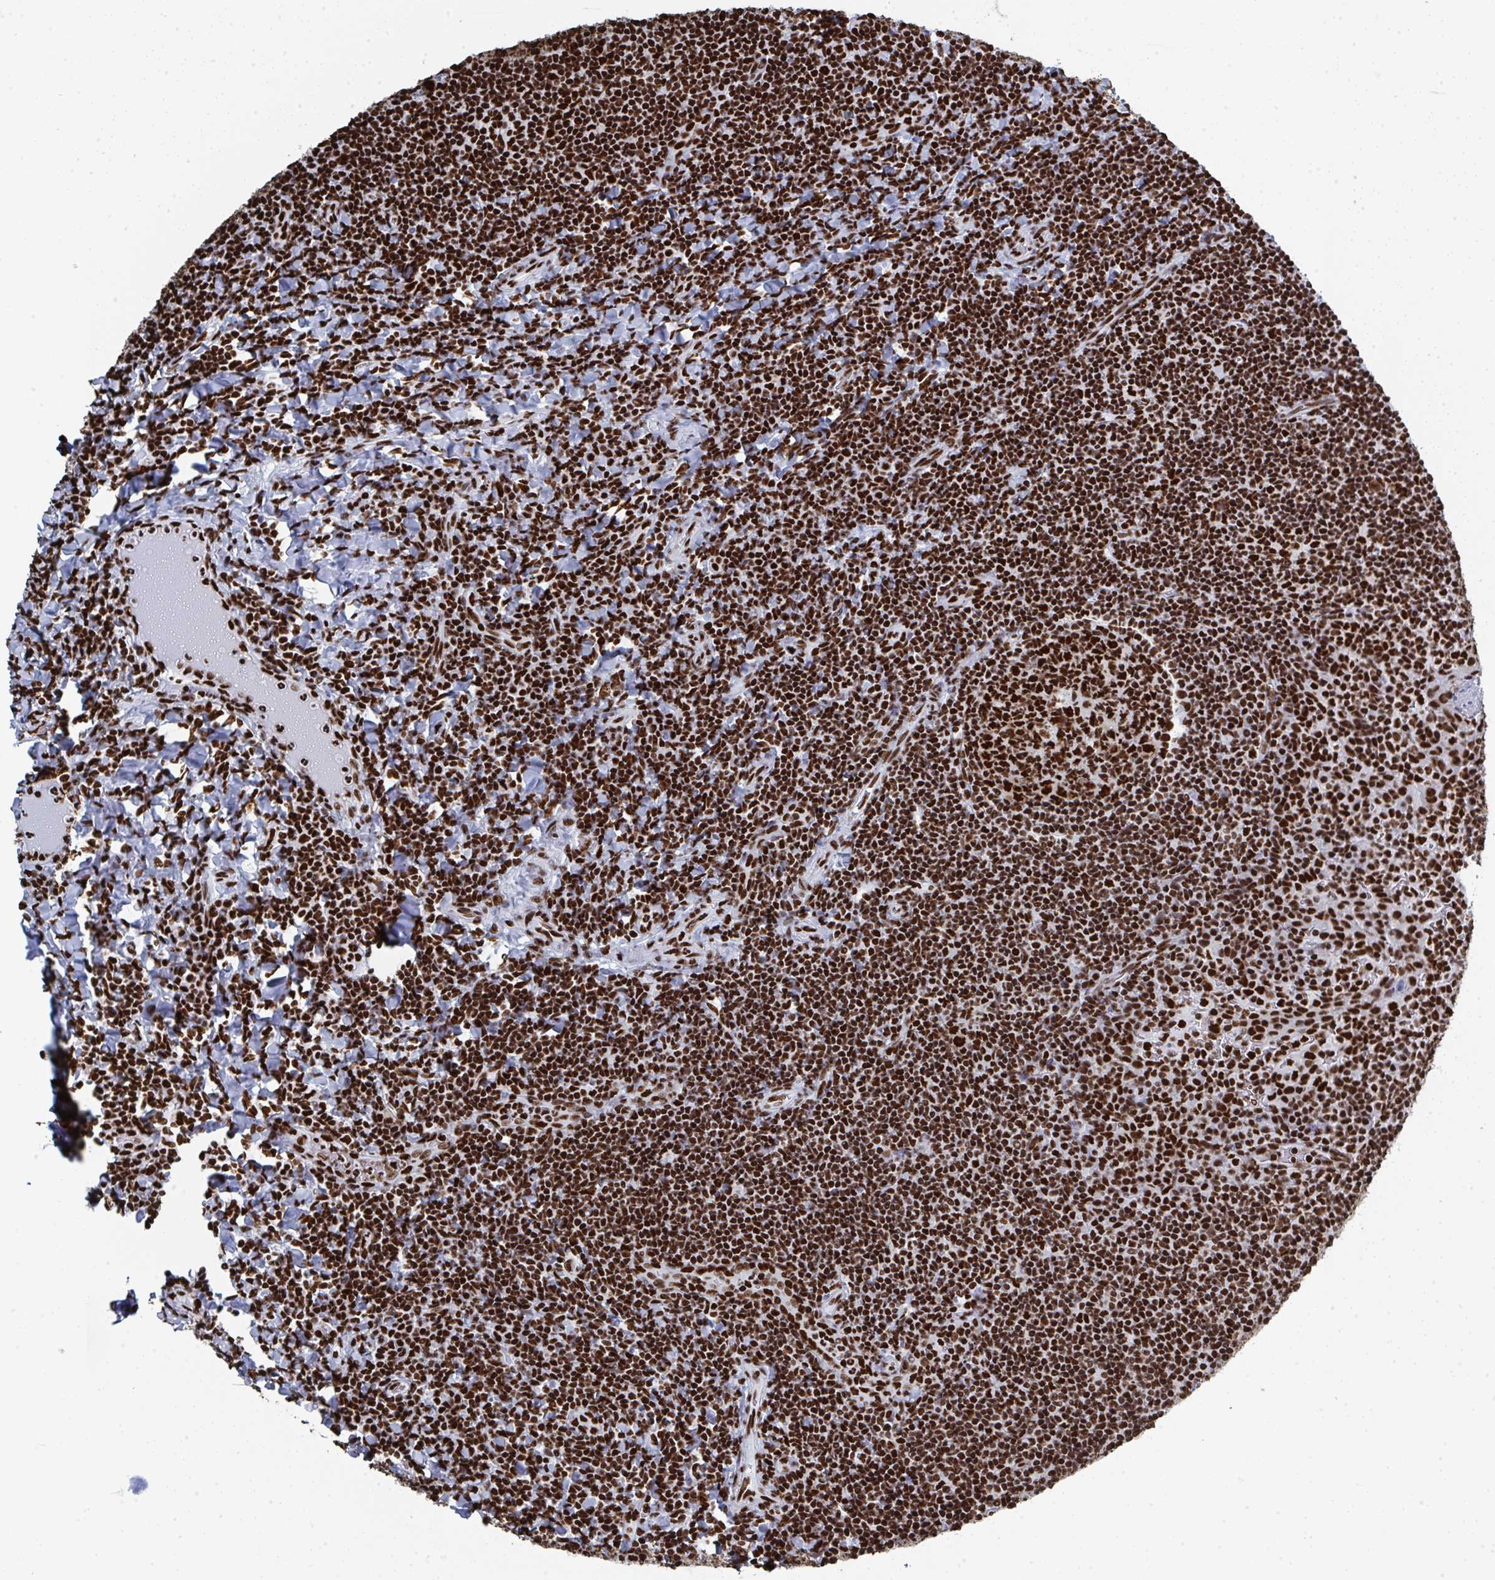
{"staining": {"intensity": "strong", "quantity": ">75%", "location": "nuclear"}, "tissue": "tonsil", "cell_type": "Germinal center cells", "image_type": "normal", "snomed": [{"axis": "morphology", "description": "Normal tissue, NOS"}, {"axis": "topography", "description": "Tonsil"}], "caption": "Unremarkable tonsil reveals strong nuclear expression in approximately >75% of germinal center cells, visualized by immunohistochemistry.", "gene": "GAR1", "patient": {"sex": "female", "age": 10}}